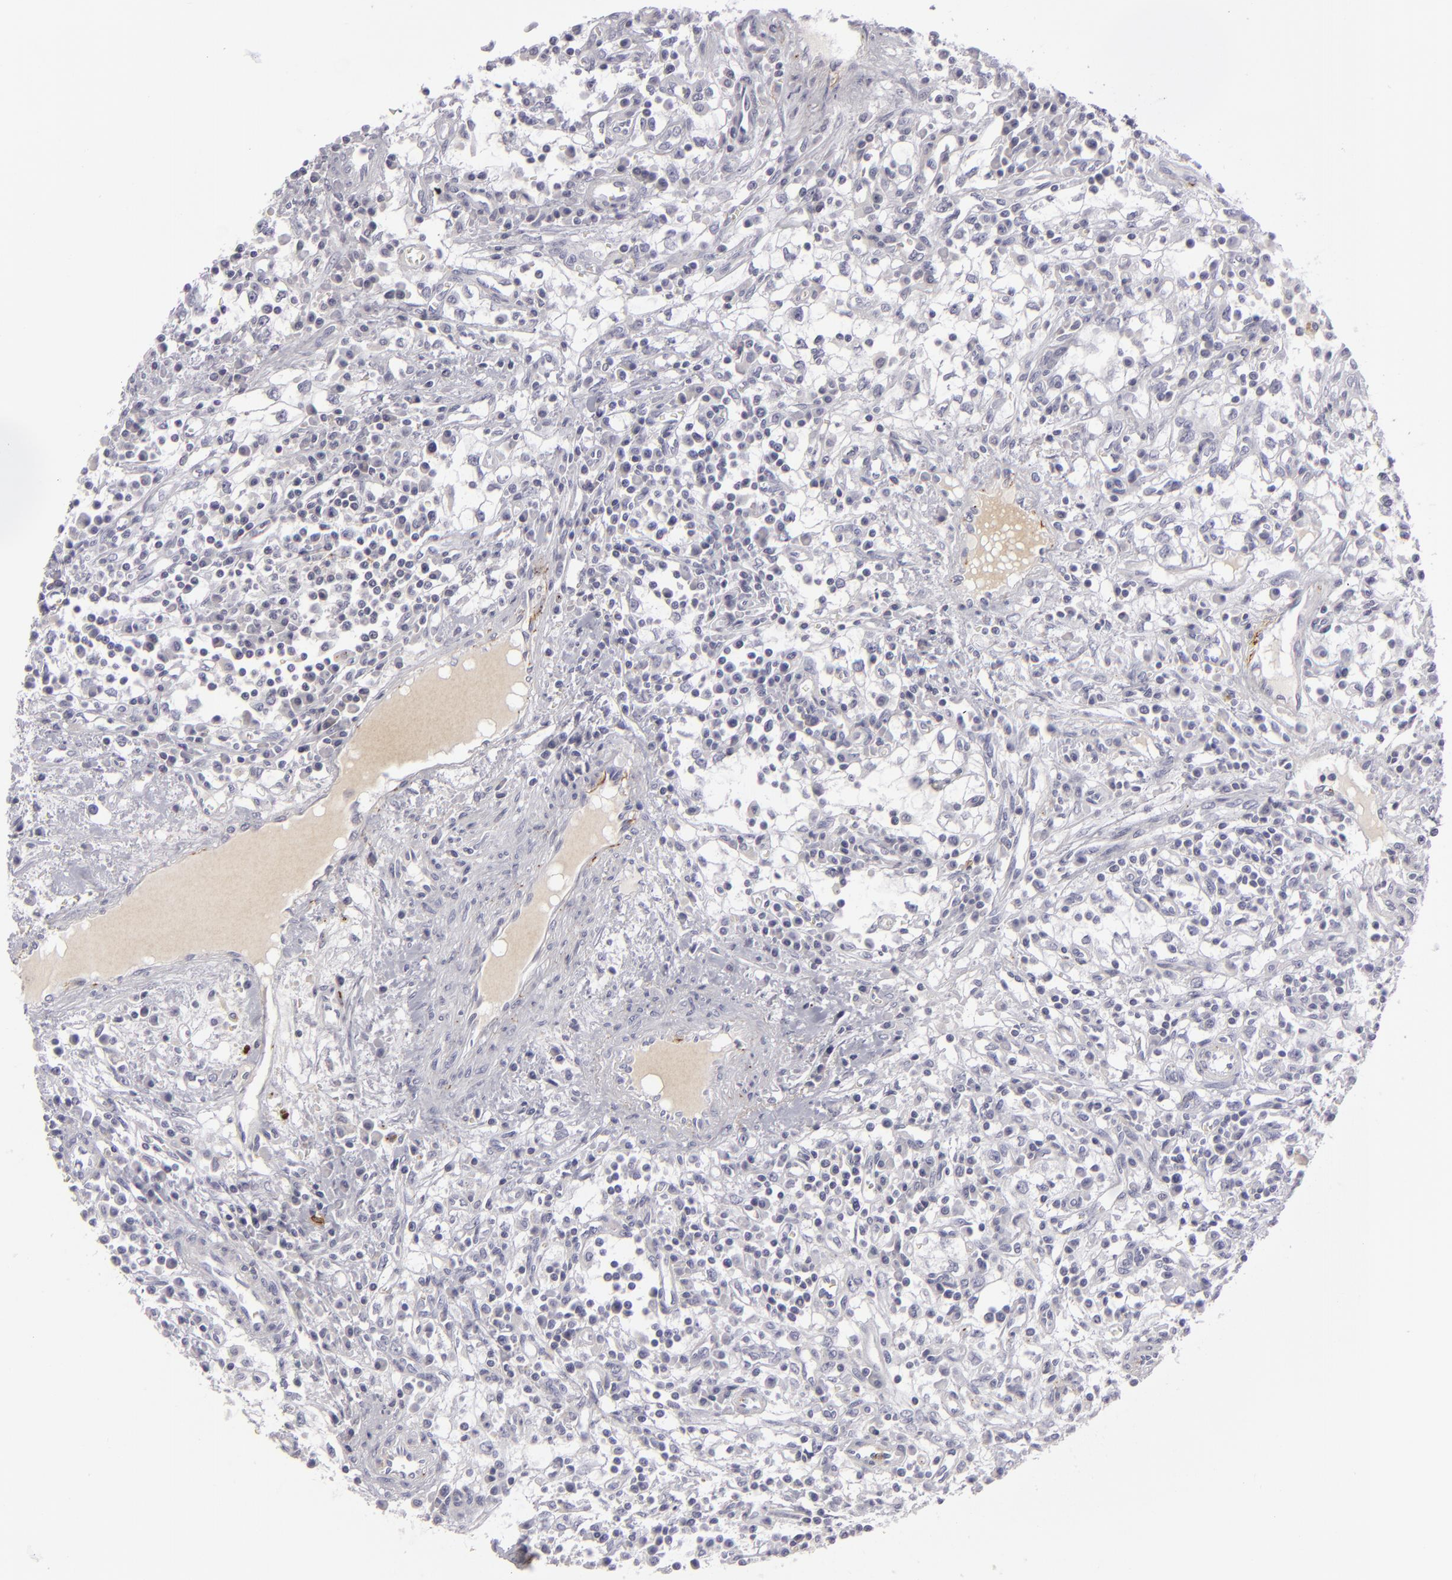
{"staining": {"intensity": "negative", "quantity": "none", "location": "none"}, "tissue": "renal cancer", "cell_type": "Tumor cells", "image_type": "cancer", "snomed": [{"axis": "morphology", "description": "Adenocarcinoma, NOS"}, {"axis": "topography", "description": "Kidney"}], "caption": "A high-resolution histopathology image shows IHC staining of adenocarcinoma (renal), which exhibits no significant positivity in tumor cells.", "gene": "C9", "patient": {"sex": "male", "age": 82}}